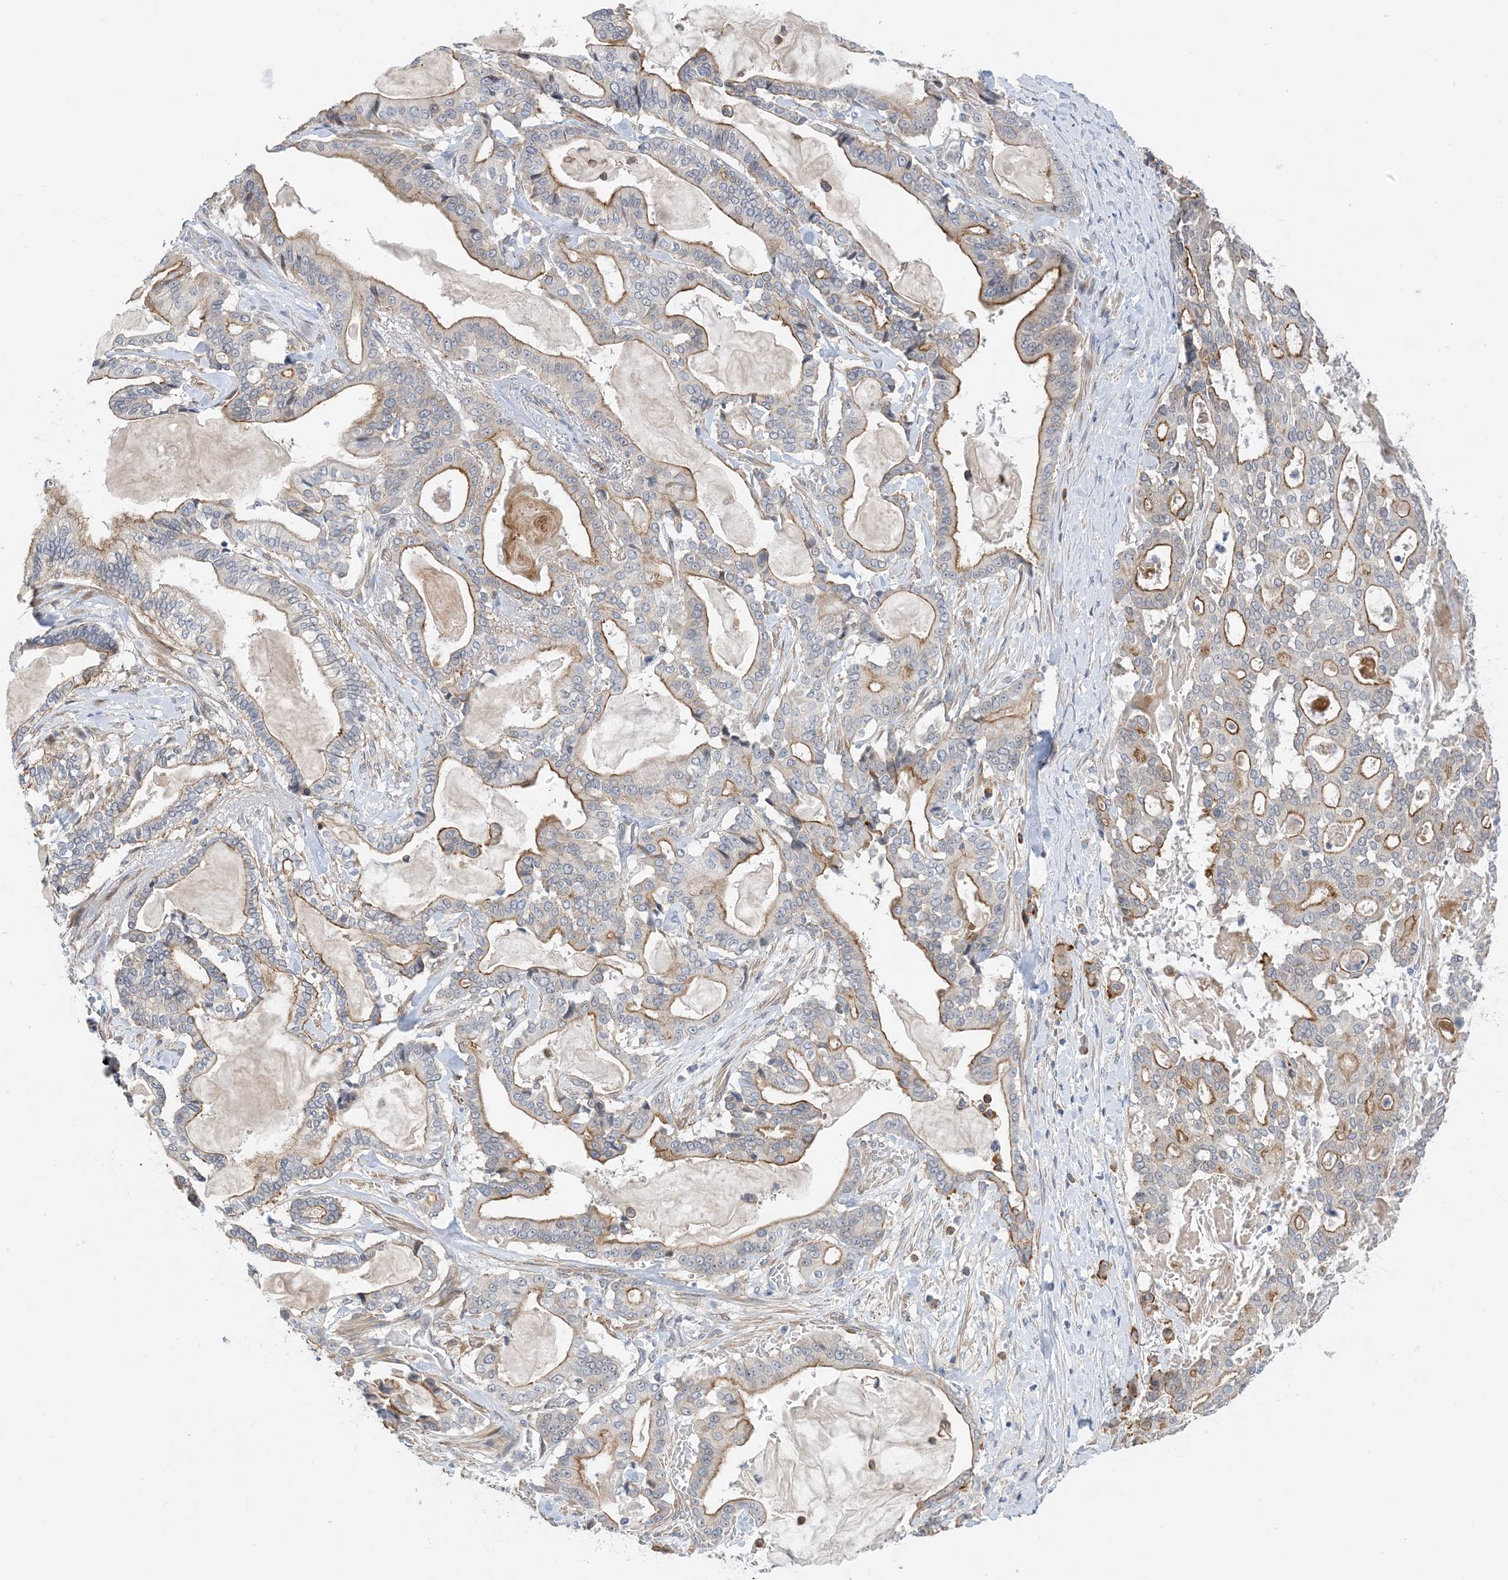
{"staining": {"intensity": "moderate", "quantity": ">75%", "location": "cytoplasmic/membranous"}, "tissue": "pancreatic cancer", "cell_type": "Tumor cells", "image_type": "cancer", "snomed": [{"axis": "morphology", "description": "Adenocarcinoma, NOS"}, {"axis": "topography", "description": "Pancreas"}], "caption": "Immunohistochemistry of human adenocarcinoma (pancreatic) demonstrates medium levels of moderate cytoplasmic/membranous staining in about >75% of tumor cells.", "gene": "IL36B", "patient": {"sex": "male", "age": 63}}